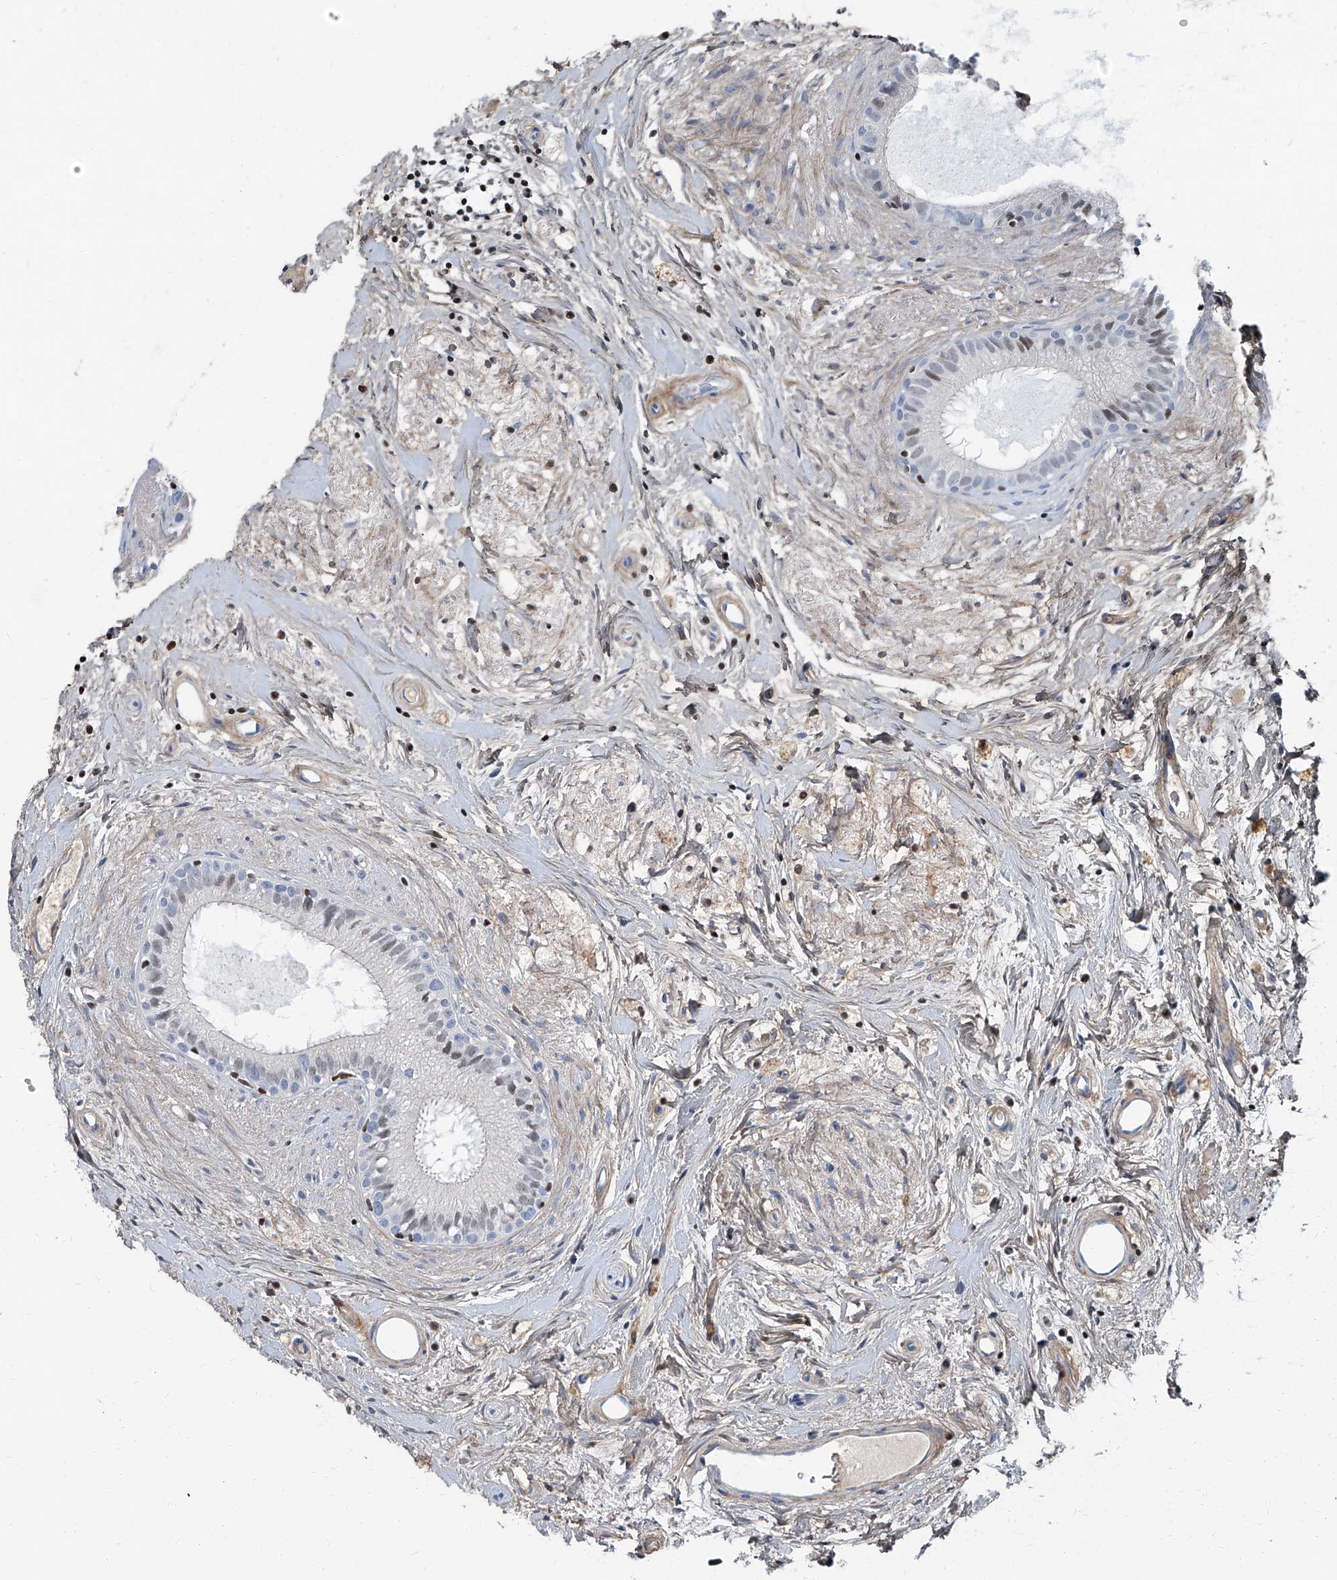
{"staining": {"intensity": "negative", "quantity": "none", "location": "none"}, "tissue": "epididymis", "cell_type": "Glandular cells", "image_type": "normal", "snomed": [{"axis": "morphology", "description": "Normal tissue, NOS"}, {"axis": "topography", "description": "Epididymis"}], "caption": "Glandular cells show no significant positivity in benign epididymis.", "gene": "HOXA3", "patient": {"sex": "male", "age": 80}}